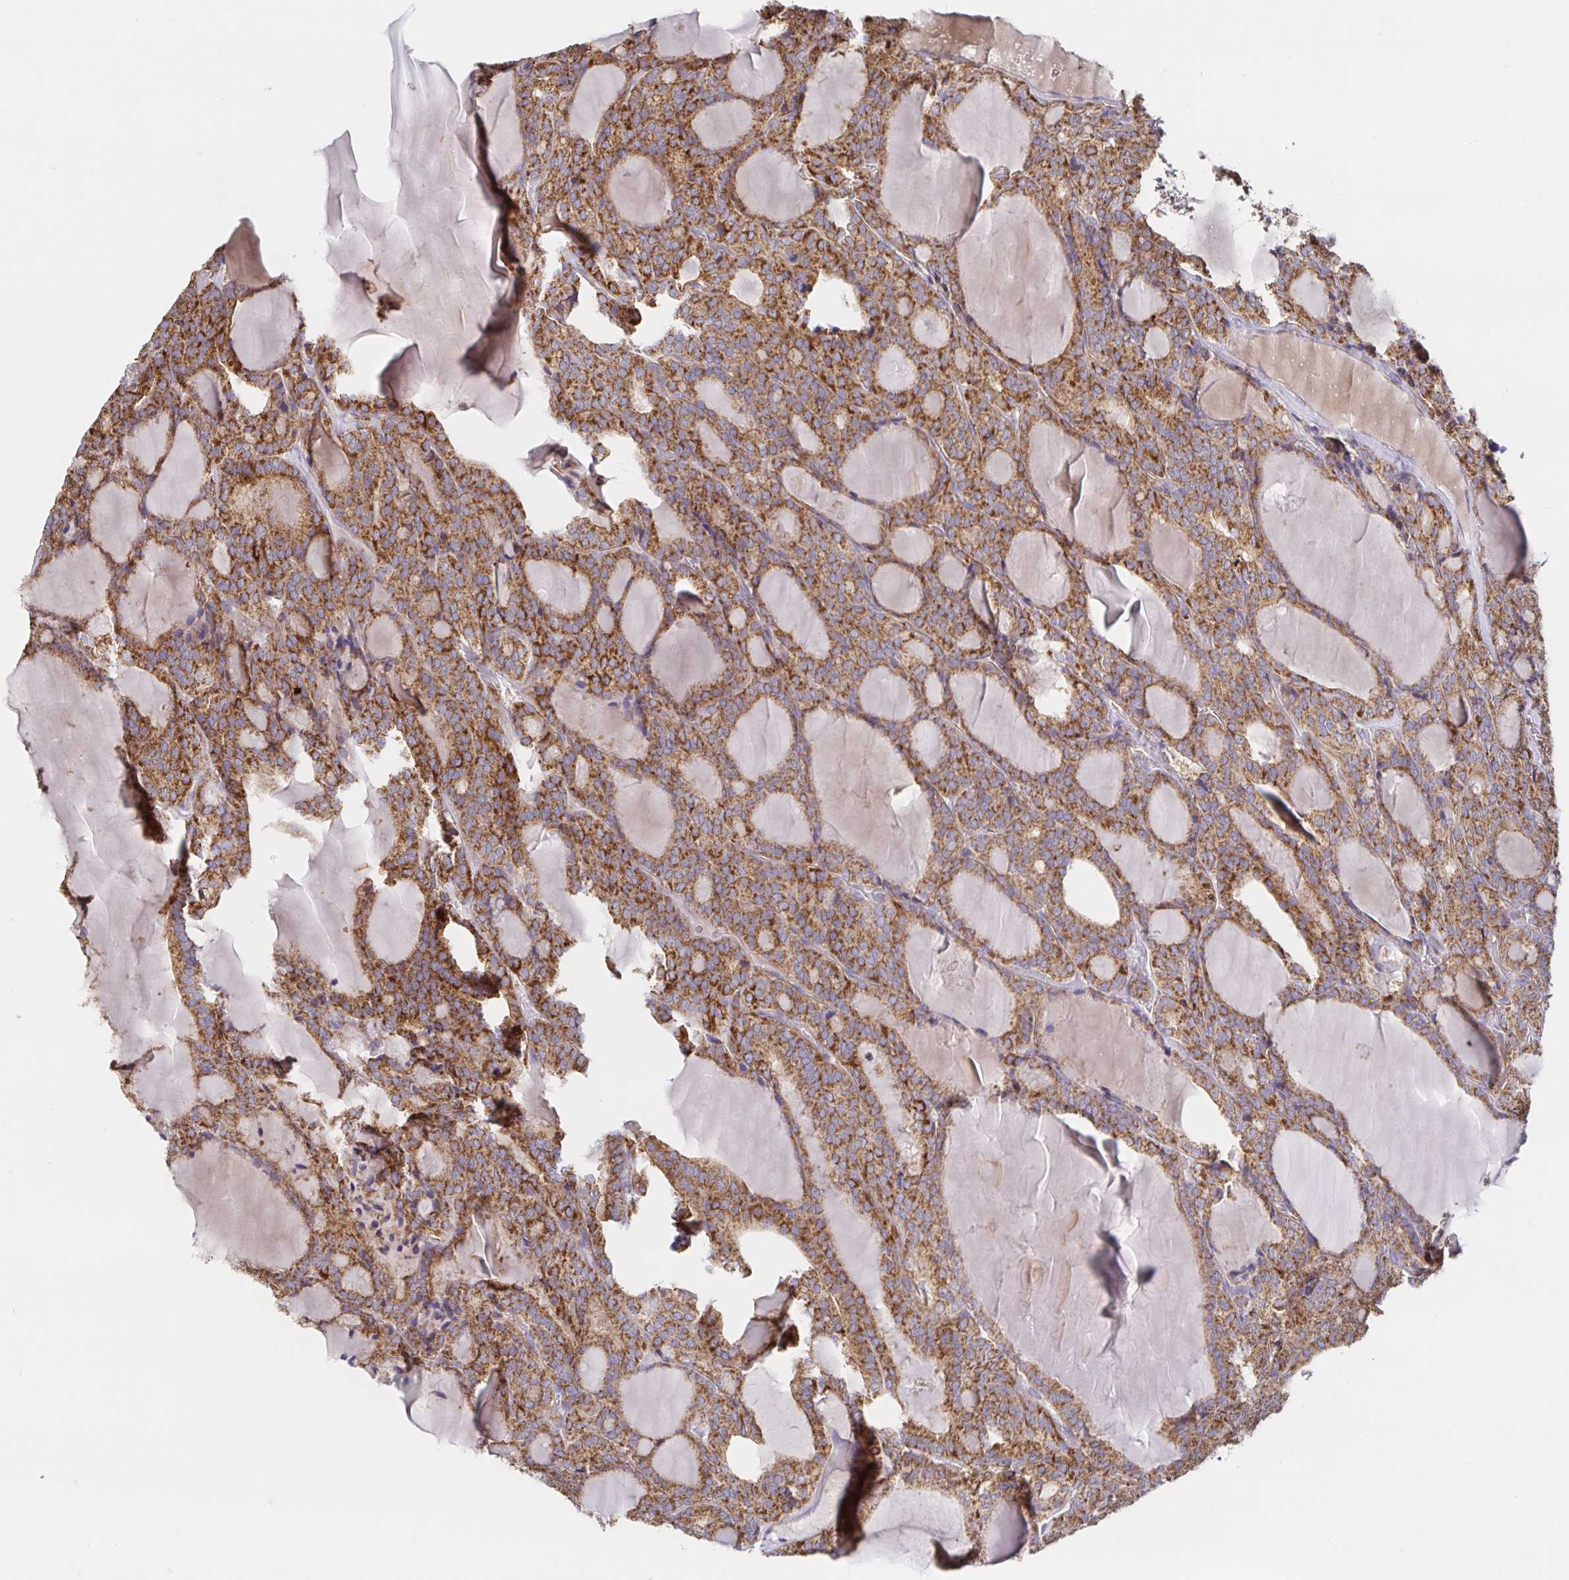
{"staining": {"intensity": "moderate", "quantity": ">75%", "location": "cytoplasmic/membranous"}, "tissue": "thyroid cancer", "cell_type": "Tumor cells", "image_type": "cancer", "snomed": [{"axis": "morphology", "description": "Follicular adenoma carcinoma, NOS"}, {"axis": "topography", "description": "Thyroid gland"}], "caption": "Immunohistochemical staining of thyroid cancer (follicular adenoma carcinoma) reveals medium levels of moderate cytoplasmic/membranous protein expression in approximately >75% of tumor cells.", "gene": "PRDX3", "patient": {"sex": "male", "age": 74}}